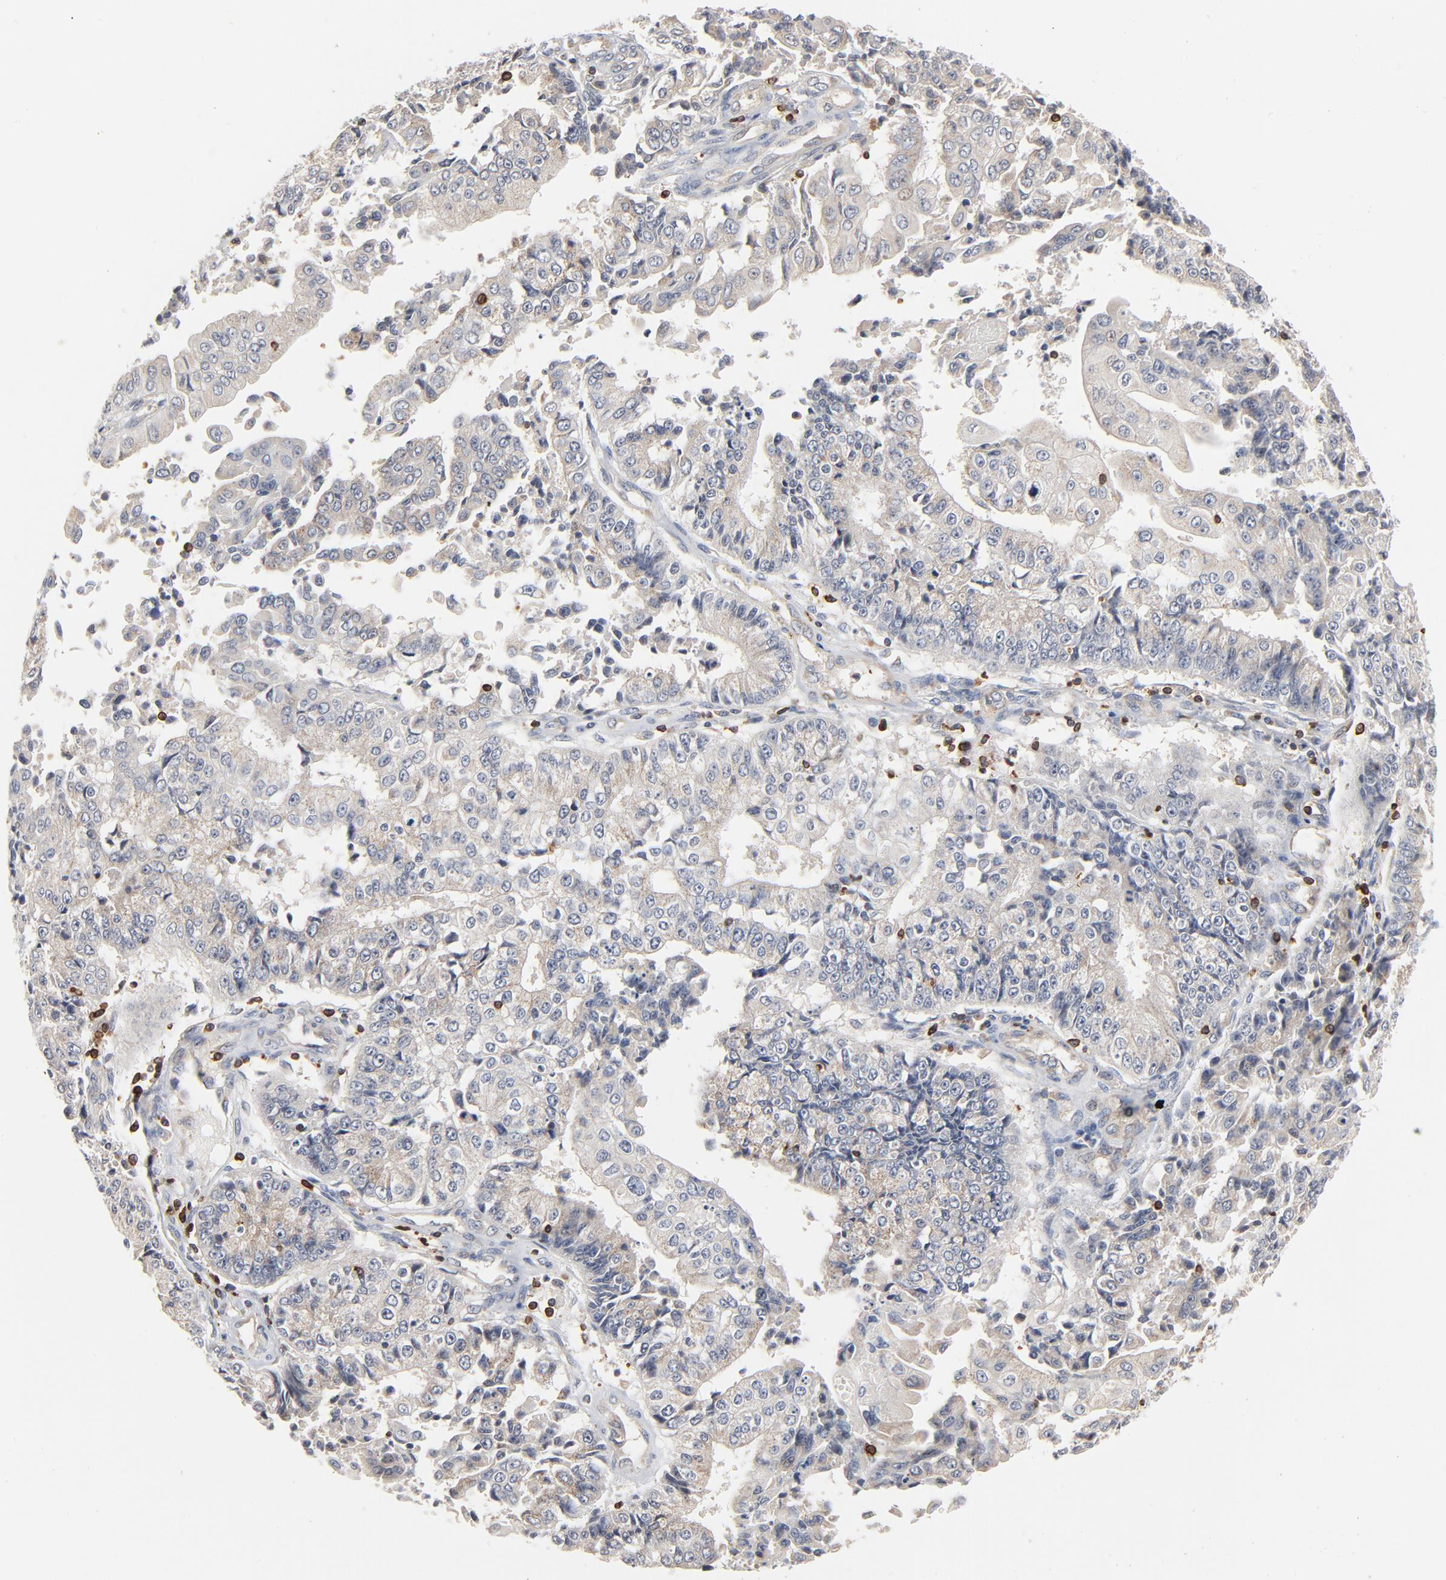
{"staining": {"intensity": "weak", "quantity": ">75%", "location": "cytoplasmic/membranous"}, "tissue": "endometrial cancer", "cell_type": "Tumor cells", "image_type": "cancer", "snomed": [{"axis": "morphology", "description": "Adenocarcinoma, NOS"}, {"axis": "topography", "description": "Endometrium"}], "caption": "A histopathology image of endometrial adenocarcinoma stained for a protein reveals weak cytoplasmic/membranous brown staining in tumor cells.", "gene": "SH3KBP1", "patient": {"sex": "female", "age": 75}}